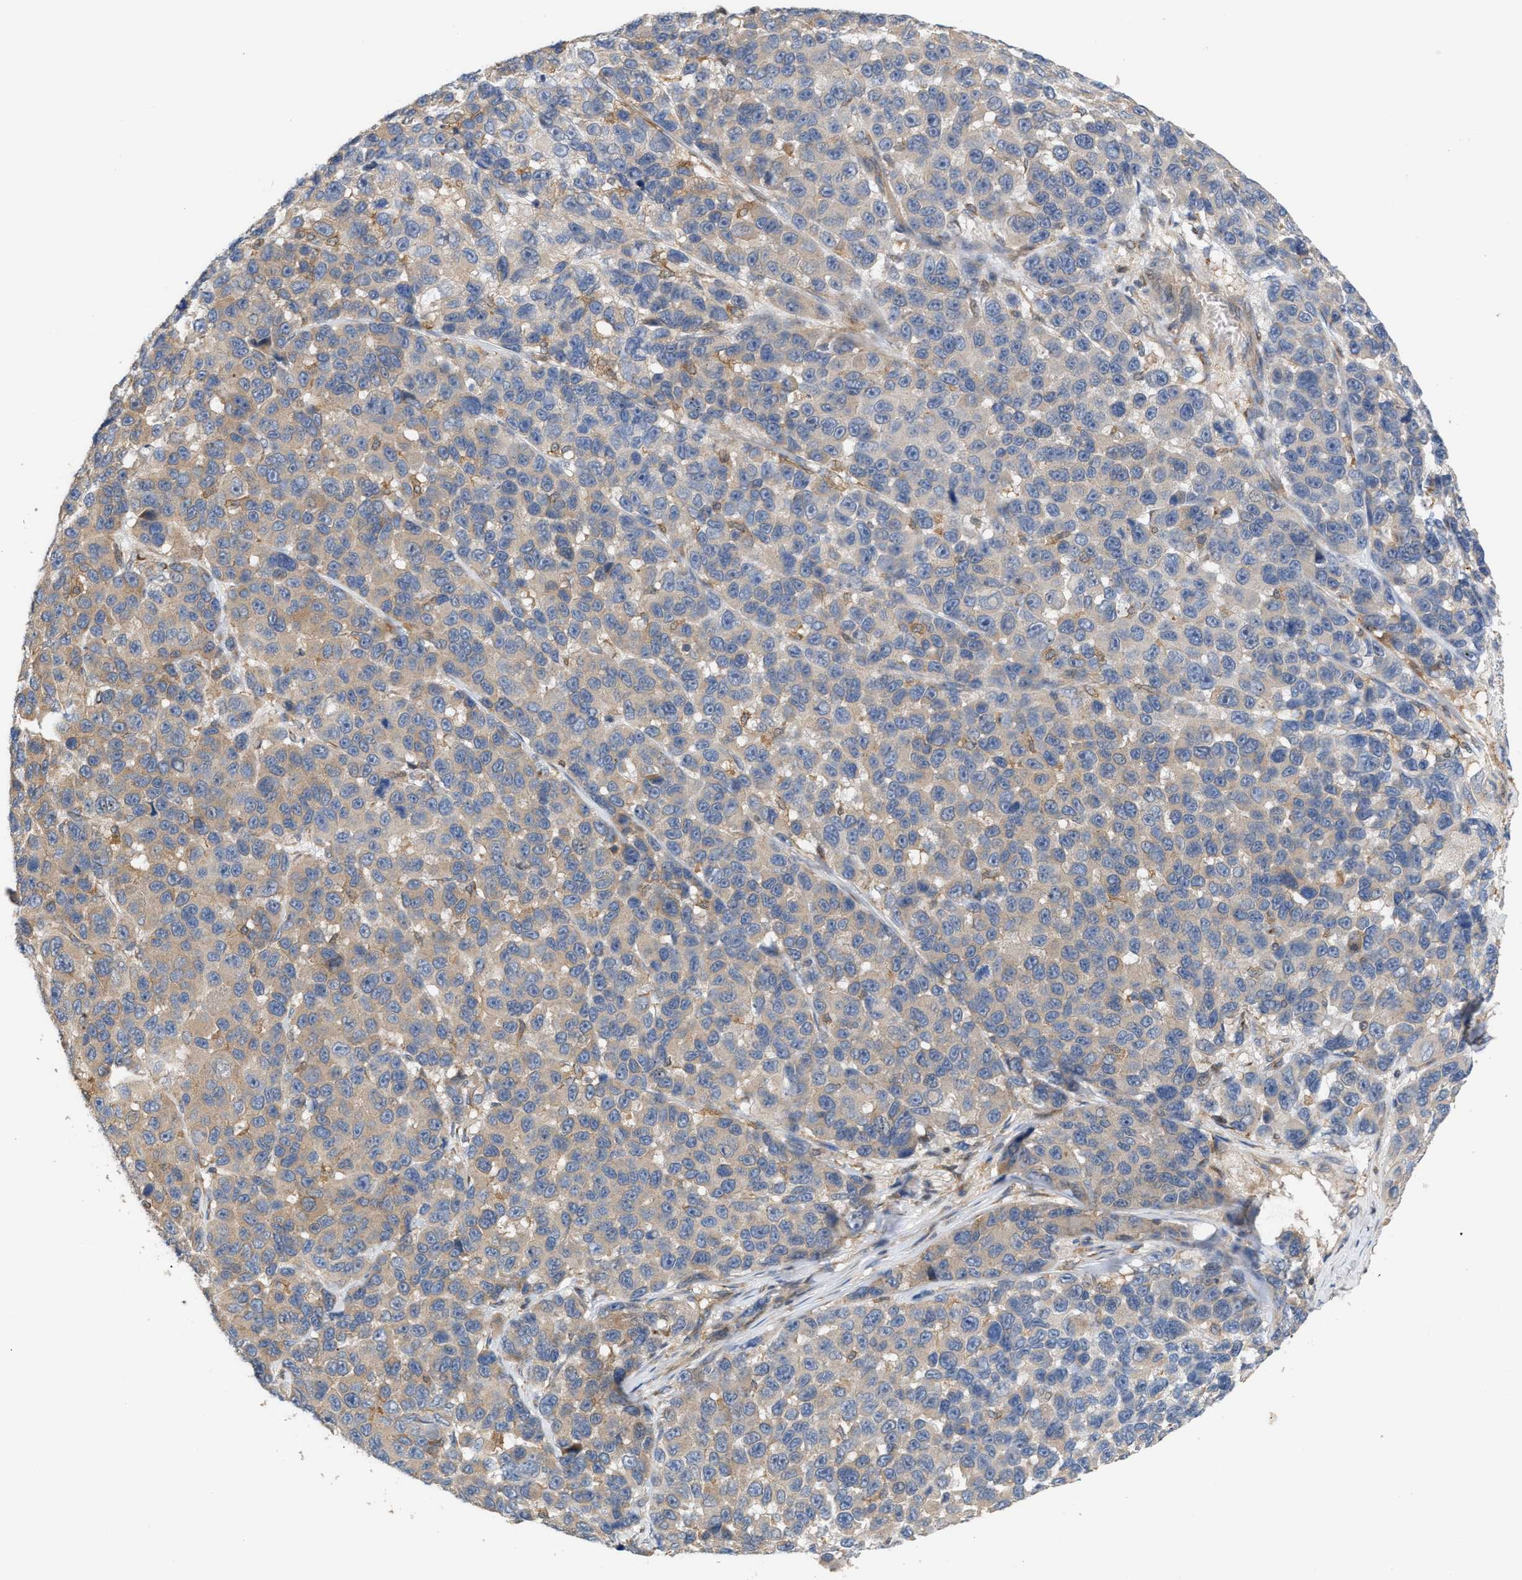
{"staining": {"intensity": "weak", "quantity": "25%-75%", "location": "cytoplasmic/membranous"}, "tissue": "melanoma", "cell_type": "Tumor cells", "image_type": "cancer", "snomed": [{"axis": "morphology", "description": "Malignant melanoma, NOS"}, {"axis": "topography", "description": "Skin"}], "caption": "Malignant melanoma stained with immunohistochemistry reveals weak cytoplasmic/membranous positivity in about 25%-75% of tumor cells. (DAB (3,3'-diaminobenzidine) = brown stain, brightfield microscopy at high magnification).", "gene": "DBNL", "patient": {"sex": "male", "age": 53}}